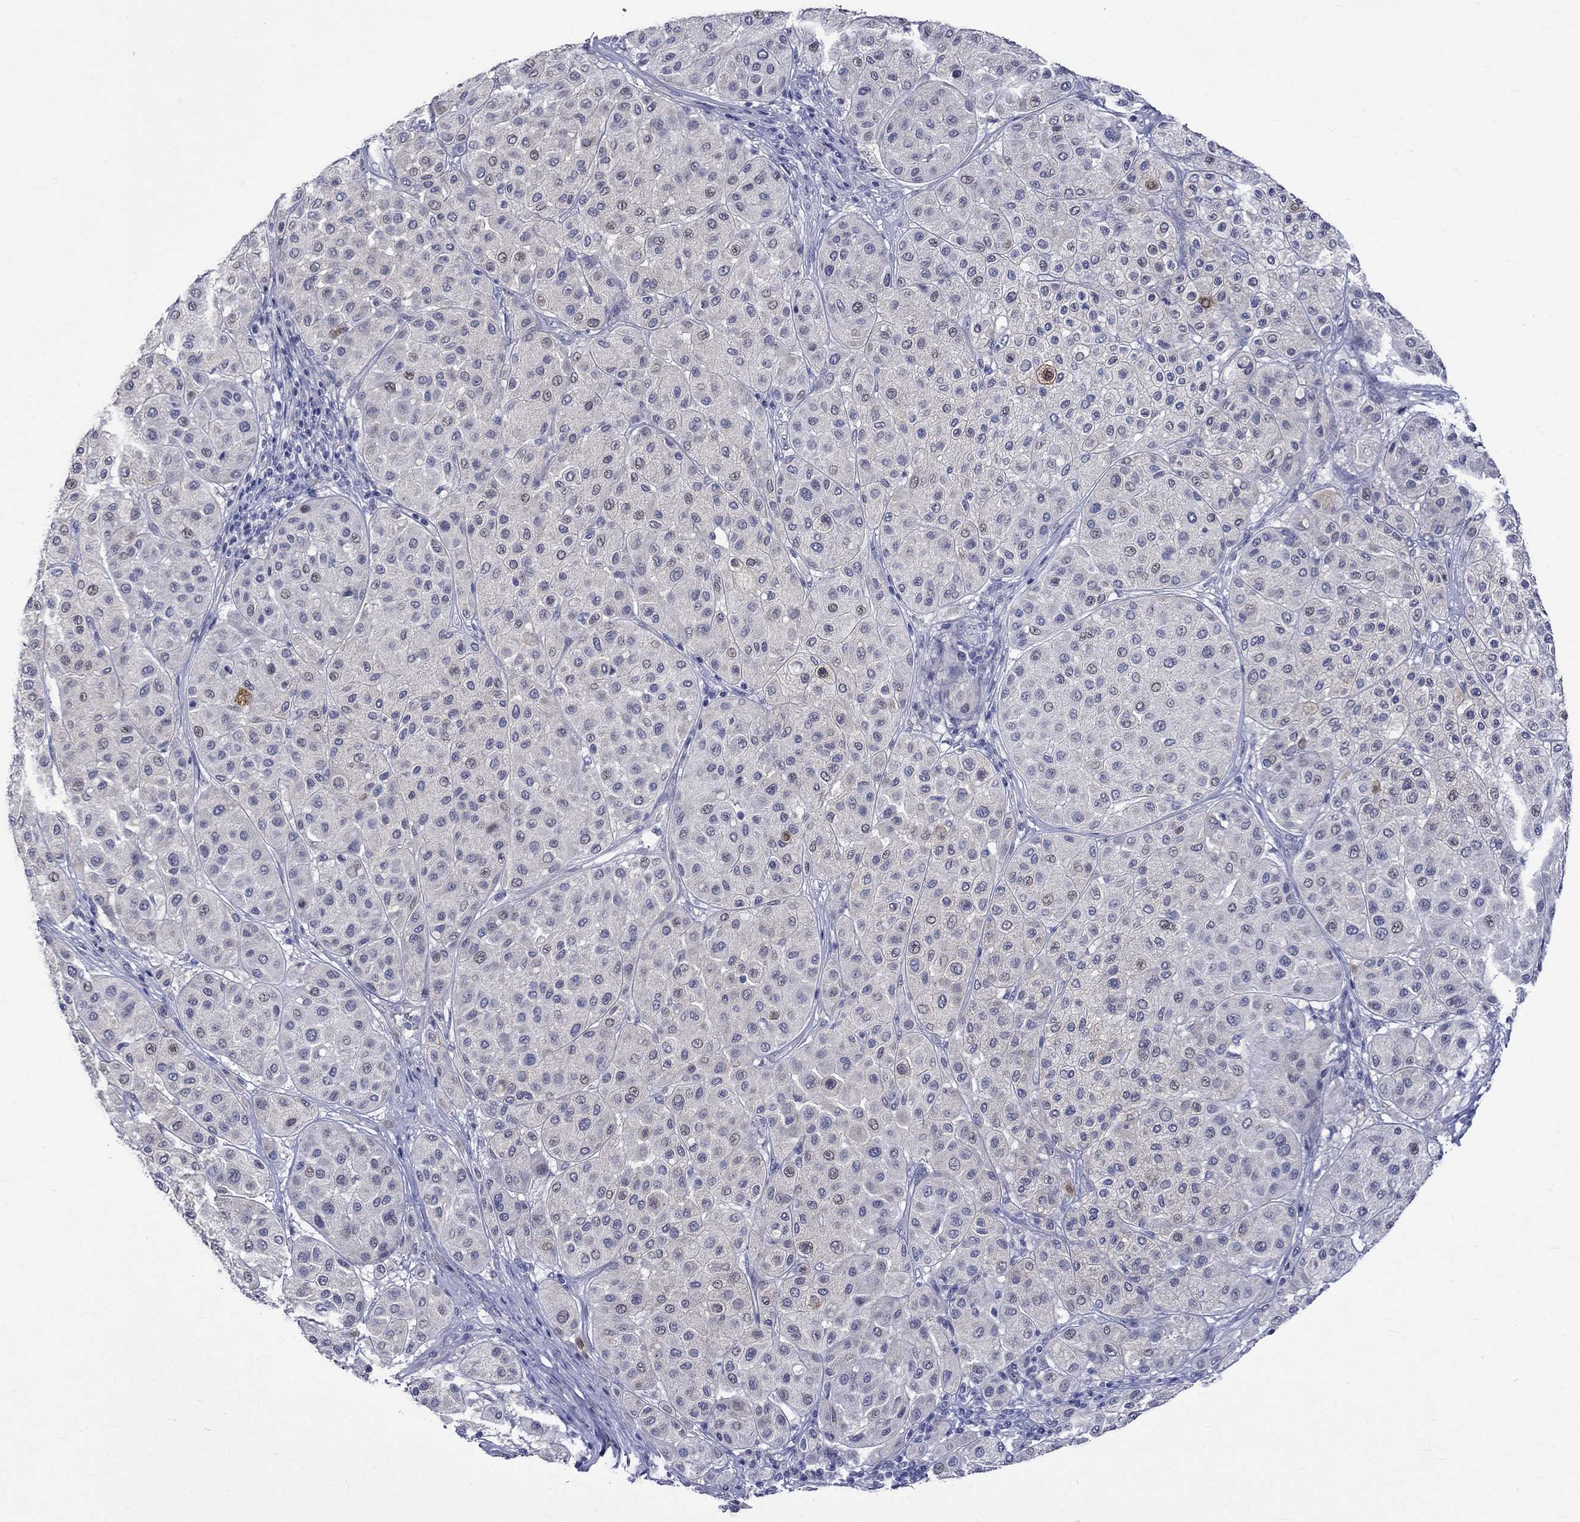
{"staining": {"intensity": "weak", "quantity": "<25%", "location": "cytoplasmic/membranous"}, "tissue": "melanoma", "cell_type": "Tumor cells", "image_type": "cancer", "snomed": [{"axis": "morphology", "description": "Malignant melanoma, Metastatic site"}, {"axis": "topography", "description": "Smooth muscle"}], "caption": "Tumor cells are negative for brown protein staining in melanoma.", "gene": "CRYAB", "patient": {"sex": "male", "age": 41}}